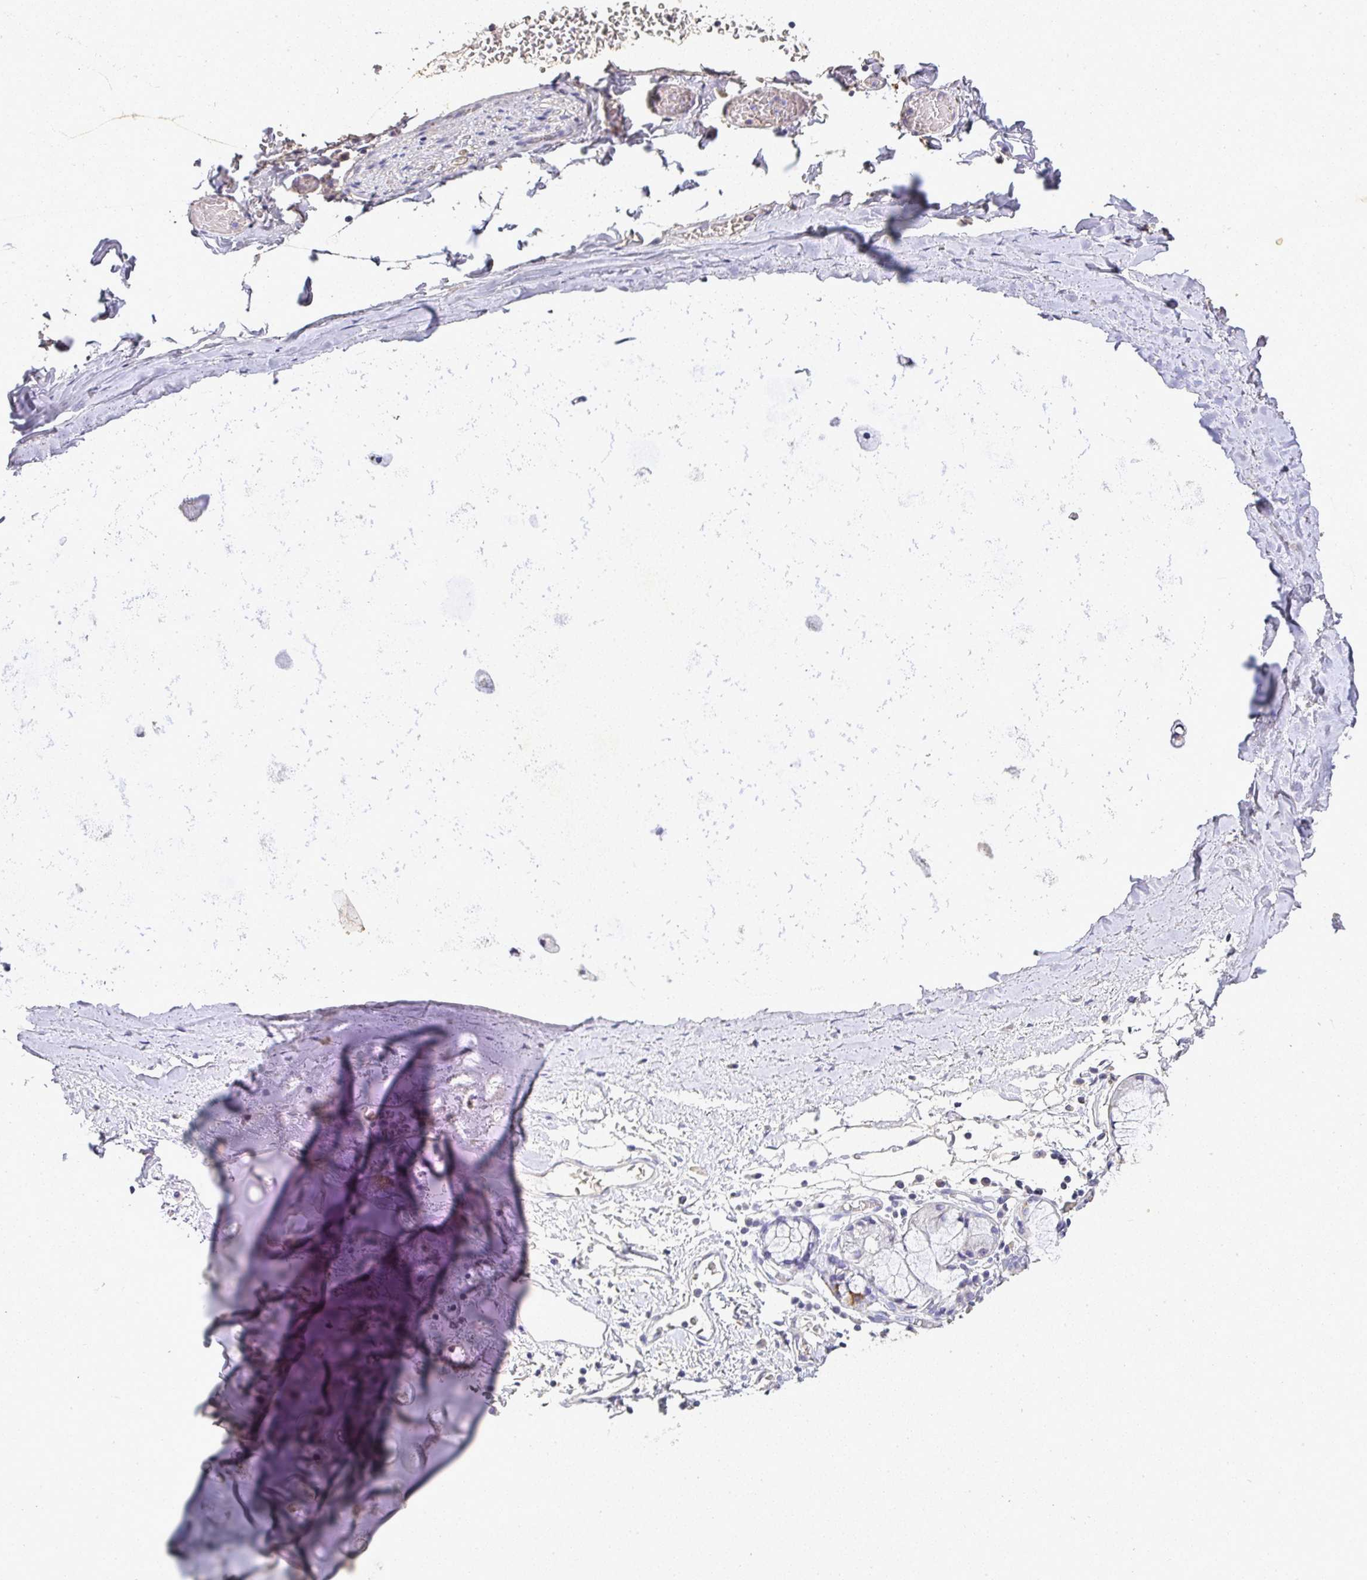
{"staining": {"intensity": "weak", "quantity": "25%-75%", "location": "cytoplasmic/membranous"}, "tissue": "adipose tissue", "cell_type": "Adipocytes", "image_type": "normal", "snomed": [{"axis": "morphology", "description": "Normal tissue, NOS"}, {"axis": "morphology", "description": "Degeneration, NOS"}, {"axis": "topography", "description": "Cartilage tissue"}, {"axis": "topography", "description": "Lung"}], "caption": "The immunohistochemical stain shows weak cytoplasmic/membranous staining in adipocytes of normal adipose tissue. The staining was performed using DAB (3,3'-diaminobenzidine), with brown indicating positive protein expression. Nuclei are stained blue with hematoxylin.", "gene": "RPS2", "patient": {"sex": "female", "age": 61}}